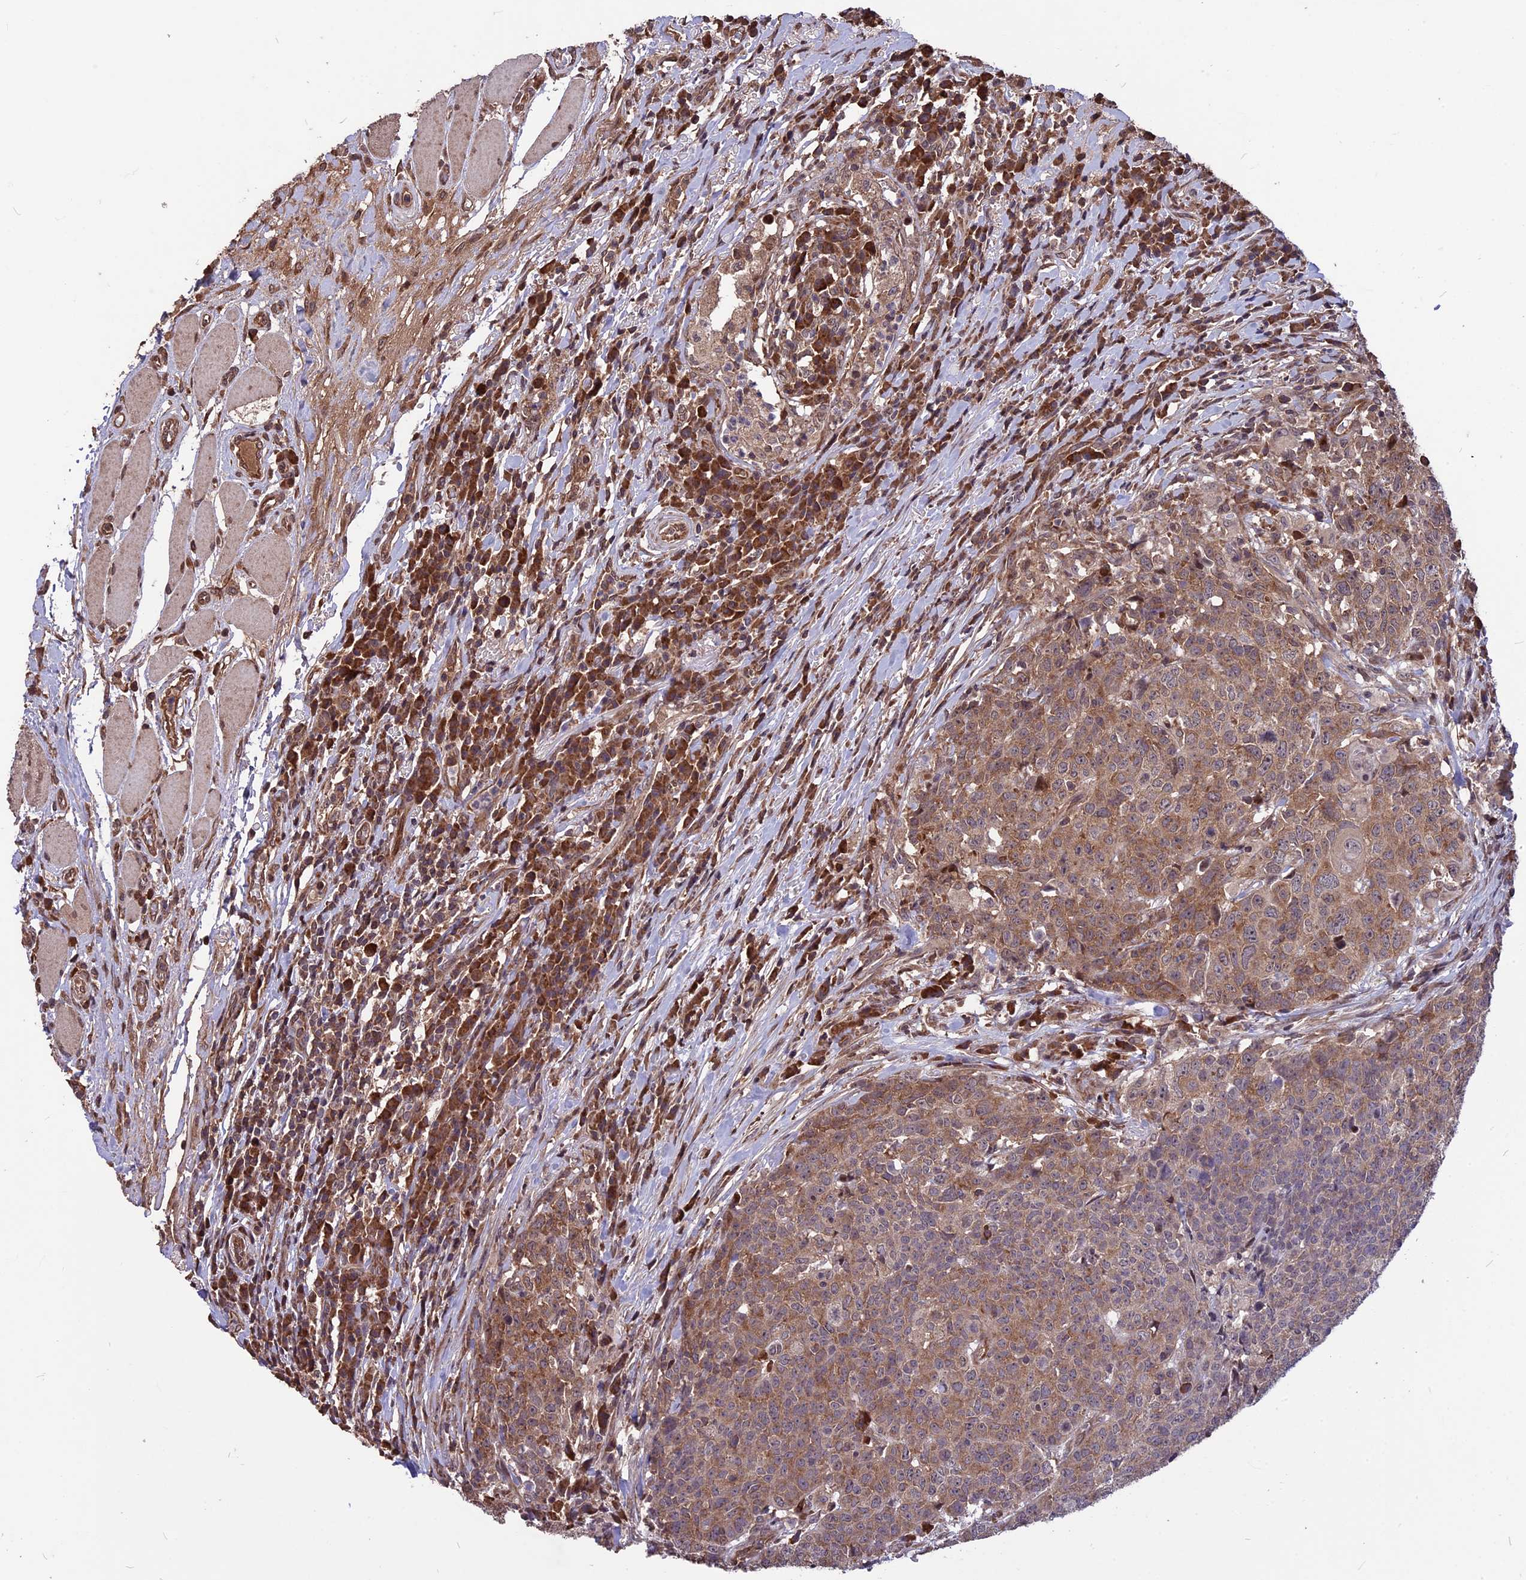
{"staining": {"intensity": "moderate", "quantity": ">75%", "location": "cytoplasmic/membranous"}, "tissue": "head and neck cancer", "cell_type": "Tumor cells", "image_type": "cancer", "snomed": [{"axis": "morphology", "description": "Squamous cell carcinoma, NOS"}, {"axis": "topography", "description": "Head-Neck"}], "caption": "DAB (3,3'-diaminobenzidine) immunohistochemical staining of head and neck cancer shows moderate cytoplasmic/membranous protein staining in about >75% of tumor cells.", "gene": "ZNF598", "patient": {"sex": "male", "age": 66}}